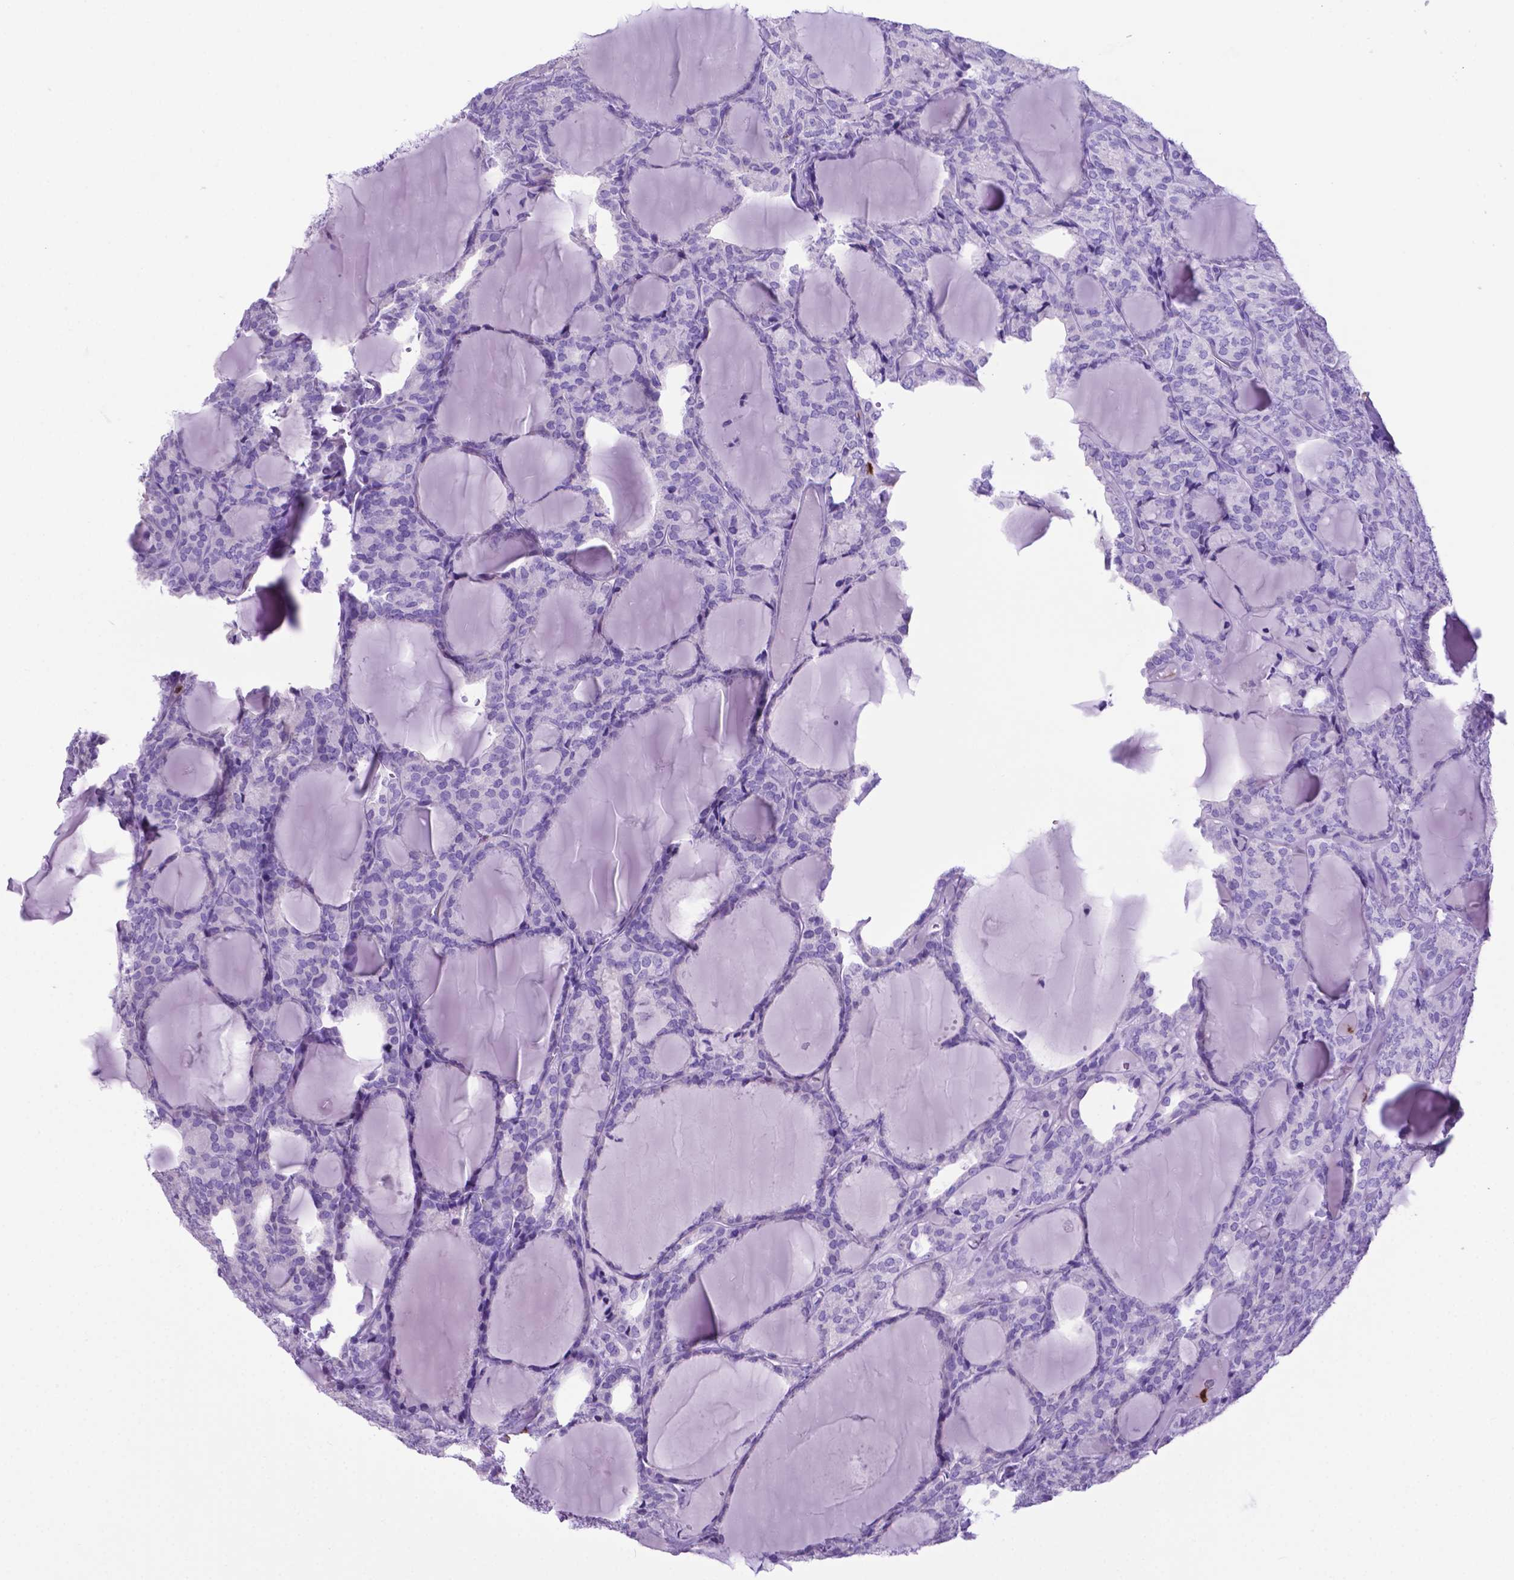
{"staining": {"intensity": "negative", "quantity": "none", "location": "none"}, "tissue": "thyroid cancer", "cell_type": "Tumor cells", "image_type": "cancer", "snomed": [{"axis": "morphology", "description": "Follicular adenoma carcinoma, NOS"}, {"axis": "topography", "description": "Thyroid gland"}], "caption": "The image shows no staining of tumor cells in follicular adenoma carcinoma (thyroid).", "gene": "LZTR1", "patient": {"sex": "male", "age": 74}}